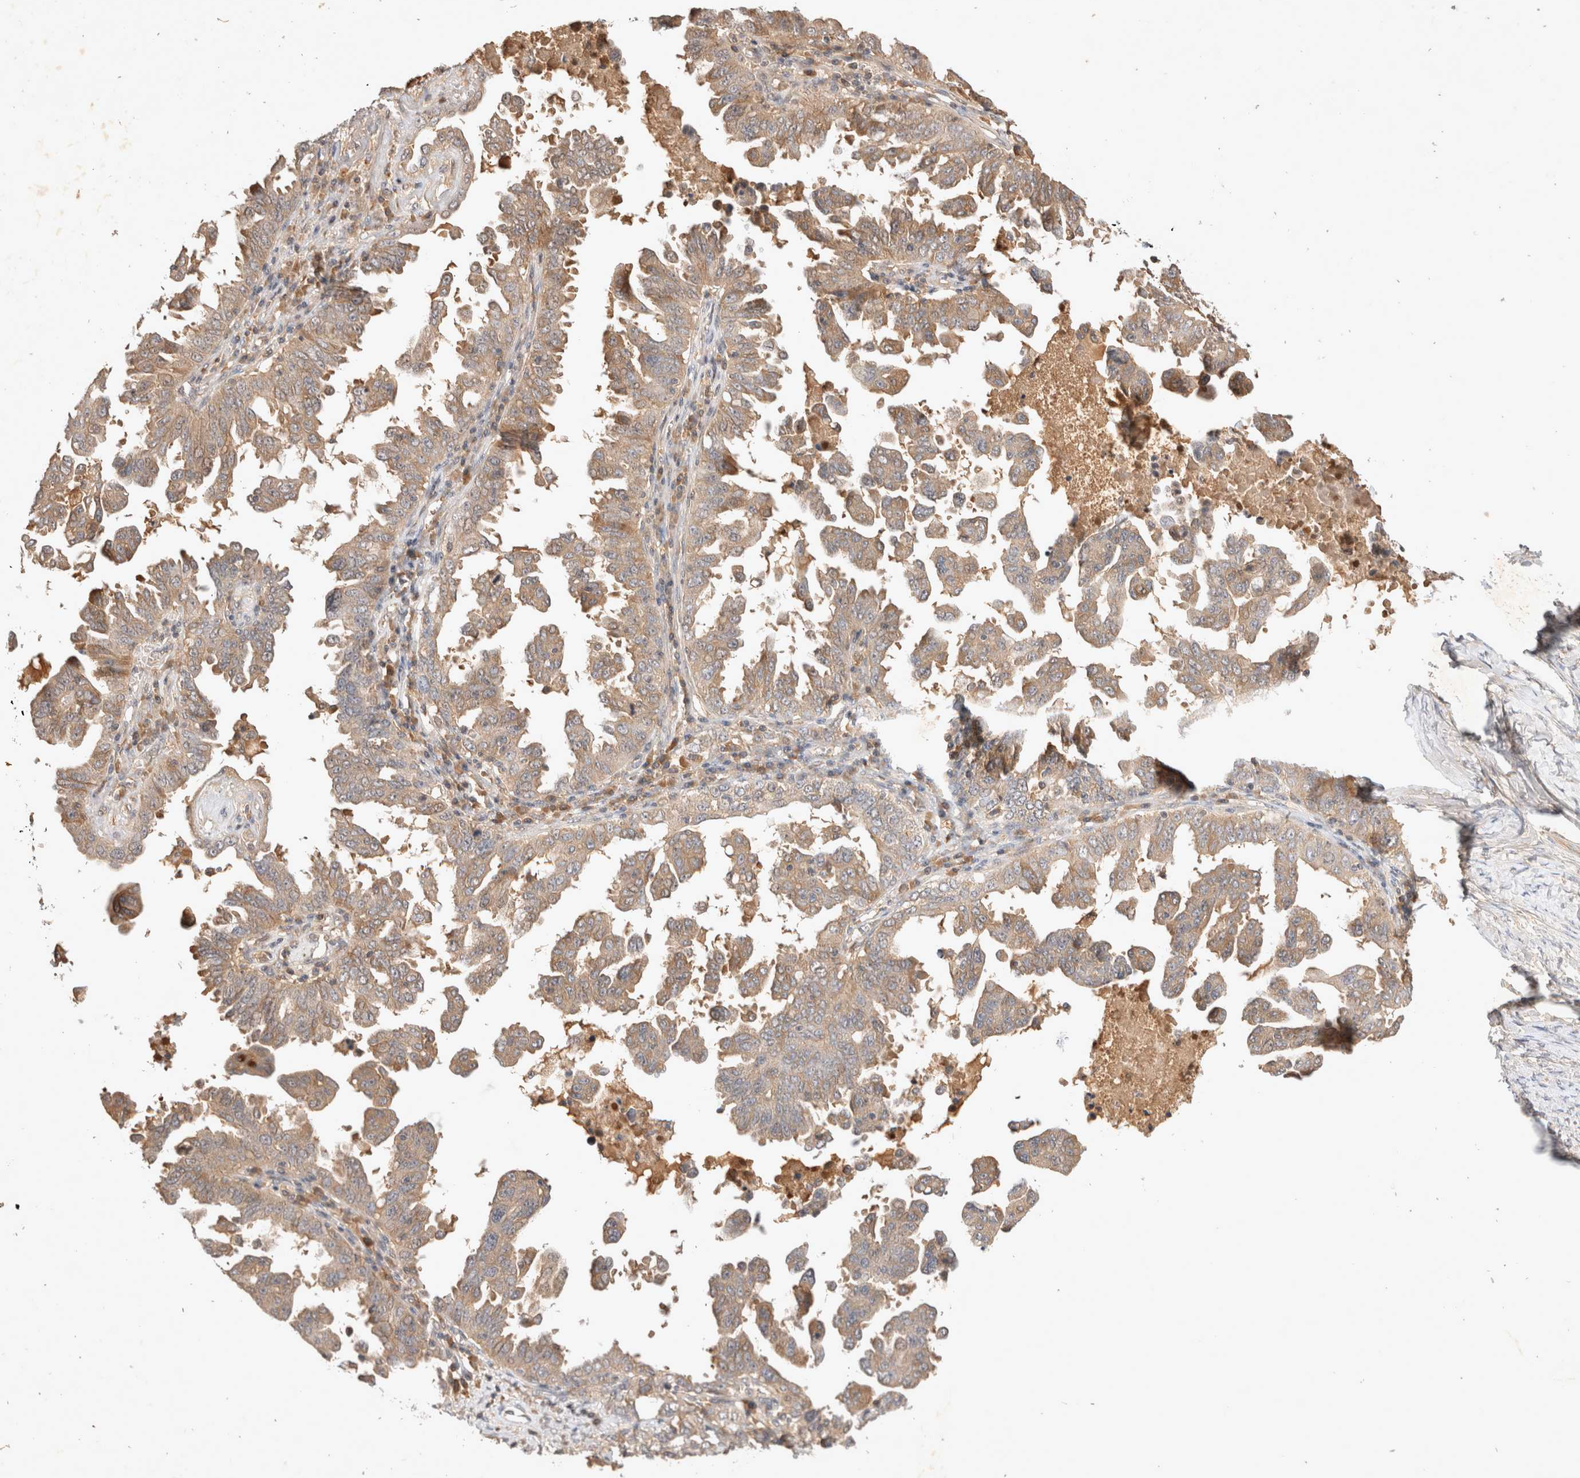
{"staining": {"intensity": "moderate", "quantity": ">75%", "location": "cytoplasmic/membranous"}, "tissue": "ovarian cancer", "cell_type": "Tumor cells", "image_type": "cancer", "snomed": [{"axis": "morphology", "description": "Carcinoma, endometroid"}, {"axis": "topography", "description": "Ovary"}], "caption": "Ovarian cancer stained for a protein exhibits moderate cytoplasmic/membranous positivity in tumor cells.", "gene": "YES1", "patient": {"sex": "female", "age": 62}}